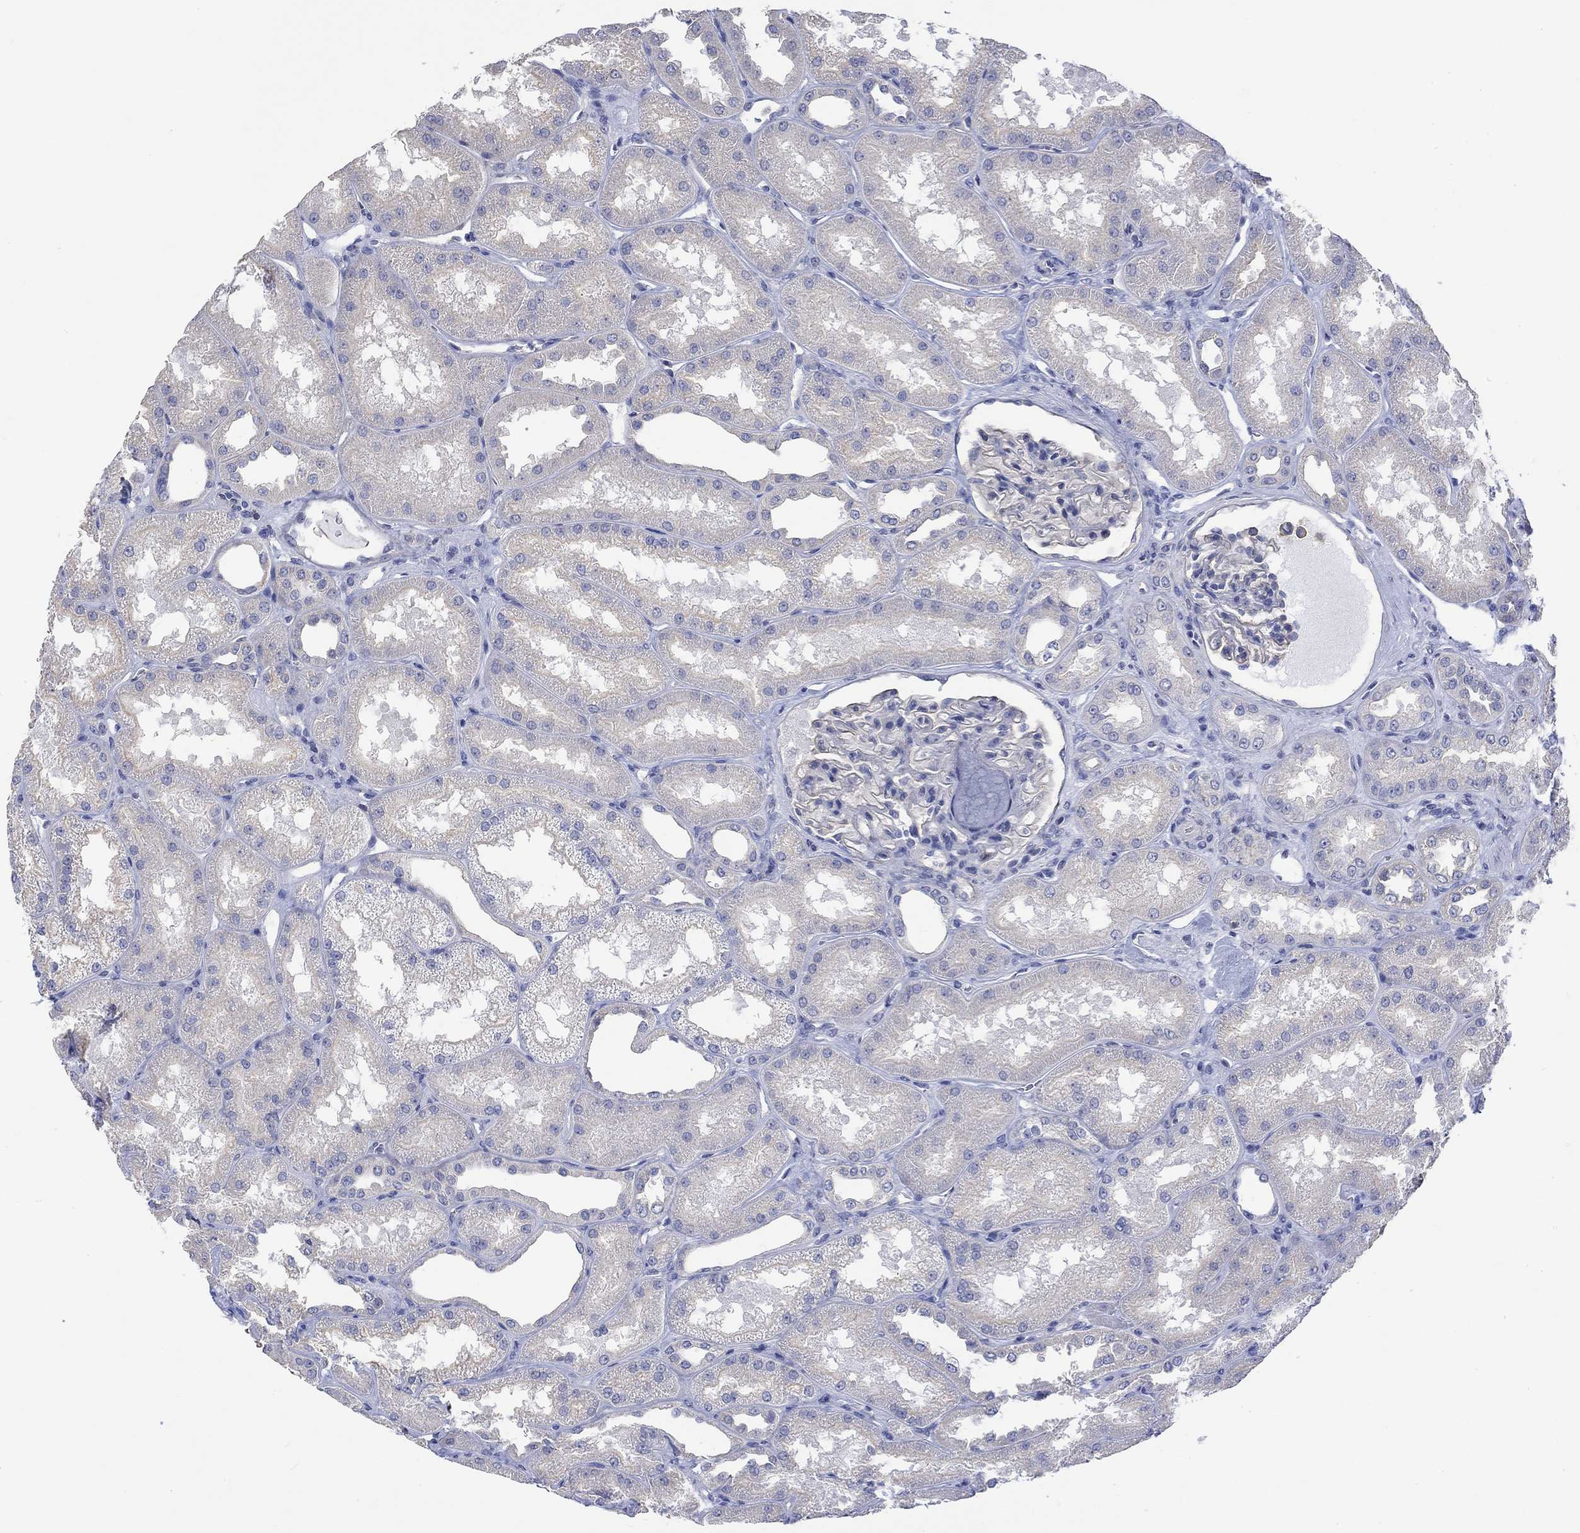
{"staining": {"intensity": "weak", "quantity": "<25%", "location": "cytoplasmic/membranous"}, "tissue": "kidney", "cell_type": "Cells in glomeruli", "image_type": "normal", "snomed": [{"axis": "morphology", "description": "Normal tissue, NOS"}, {"axis": "topography", "description": "Kidney"}], "caption": "DAB immunohistochemical staining of normal kidney reveals no significant positivity in cells in glomeruli.", "gene": "AGRP", "patient": {"sex": "male", "age": 61}}